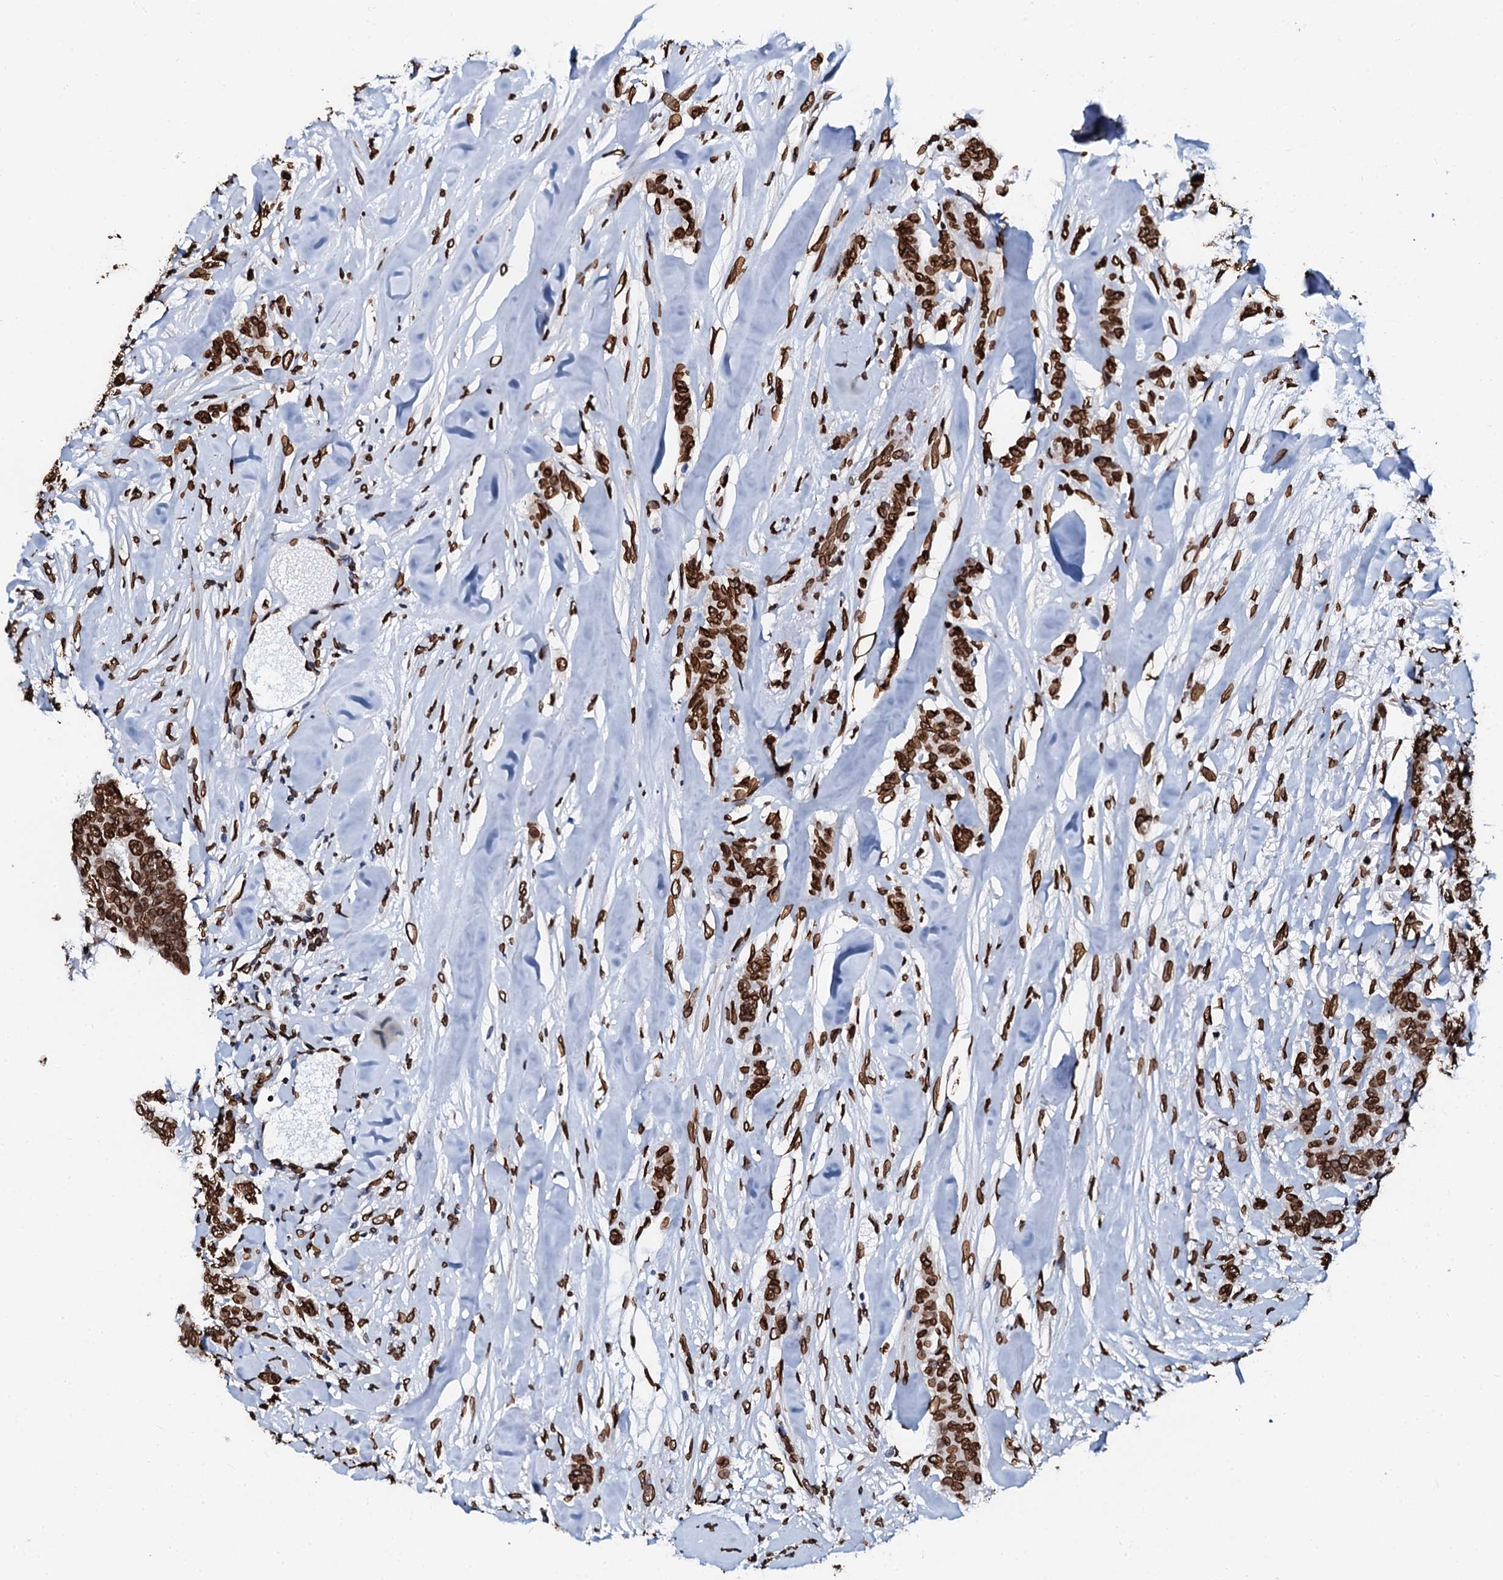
{"staining": {"intensity": "strong", "quantity": ">75%", "location": "nuclear"}, "tissue": "breast cancer", "cell_type": "Tumor cells", "image_type": "cancer", "snomed": [{"axis": "morphology", "description": "Duct carcinoma"}, {"axis": "topography", "description": "Breast"}], "caption": "Intraductal carcinoma (breast) was stained to show a protein in brown. There is high levels of strong nuclear positivity in about >75% of tumor cells. The protein is stained brown, and the nuclei are stained in blue (DAB (3,3'-diaminobenzidine) IHC with brightfield microscopy, high magnification).", "gene": "KATNAL2", "patient": {"sex": "female", "age": 40}}